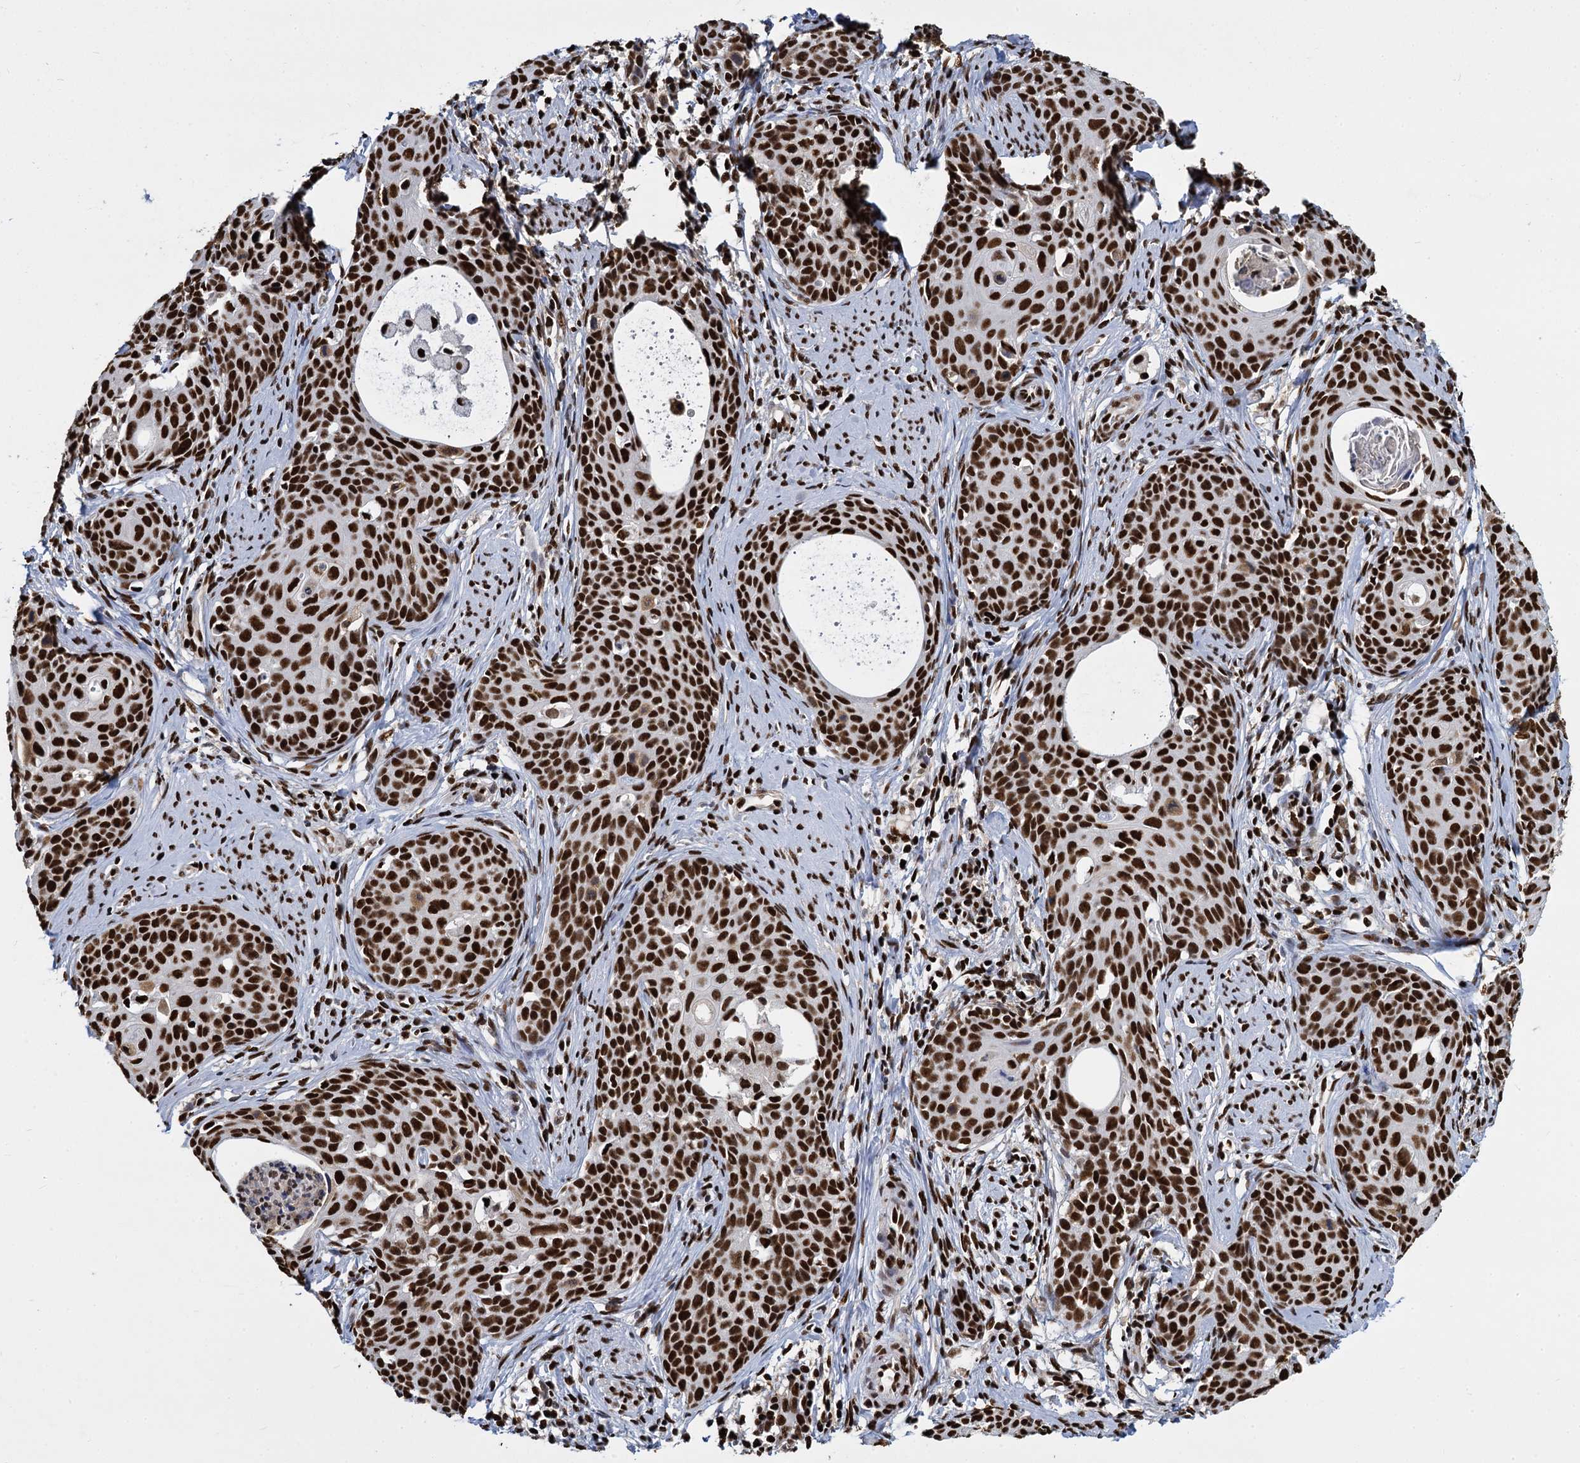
{"staining": {"intensity": "strong", "quantity": ">75%", "location": "nuclear"}, "tissue": "cervical cancer", "cell_type": "Tumor cells", "image_type": "cancer", "snomed": [{"axis": "morphology", "description": "Squamous cell carcinoma, NOS"}, {"axis": "topography", "description": "Cervix"}], "caption": "Cervical cancer (squamous cell carcinoma) stained with a protein marker demonstrates strong staining in tumor cells.", "gene": "DCPS", "patient": {"sex": "female", "age": 52}}